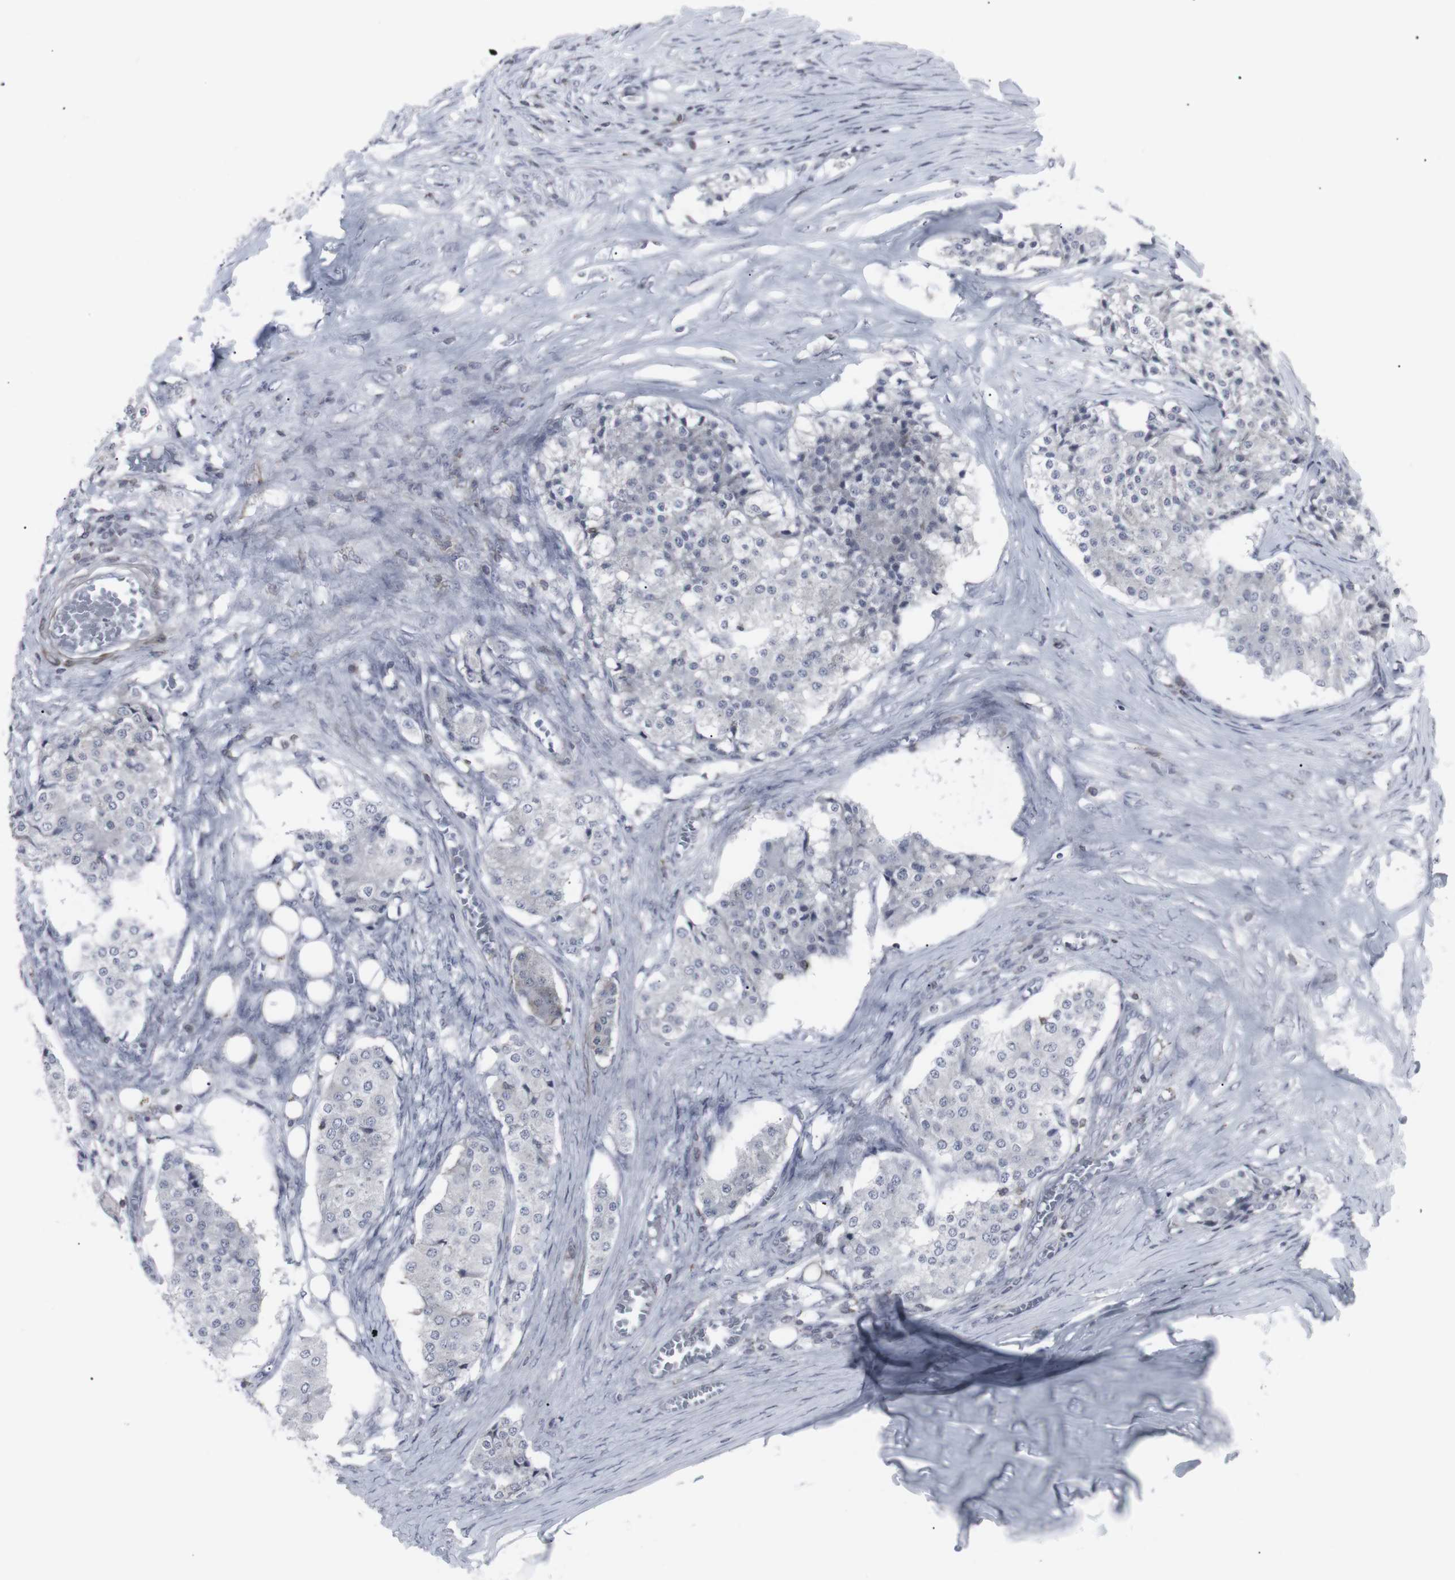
{"staining": {"intensity": "negative", "quantity": "none", "location": "none"}, "tissue": "carcinoid", "cell_type": "Tumor cells", "image_type": "cancer", "snomed": [{"axis": "morphology", "description": "Carcinoid, malignant, NOS"}, {"axis": "topography", "description": "Colon"}], "caption": "This is a photomicrograph of IHC staining of carcinoid (malignant), which shows no expression in tumor cells.", "gene": "APOBEC2", "patient": {"sex": "female", "age": 52}}